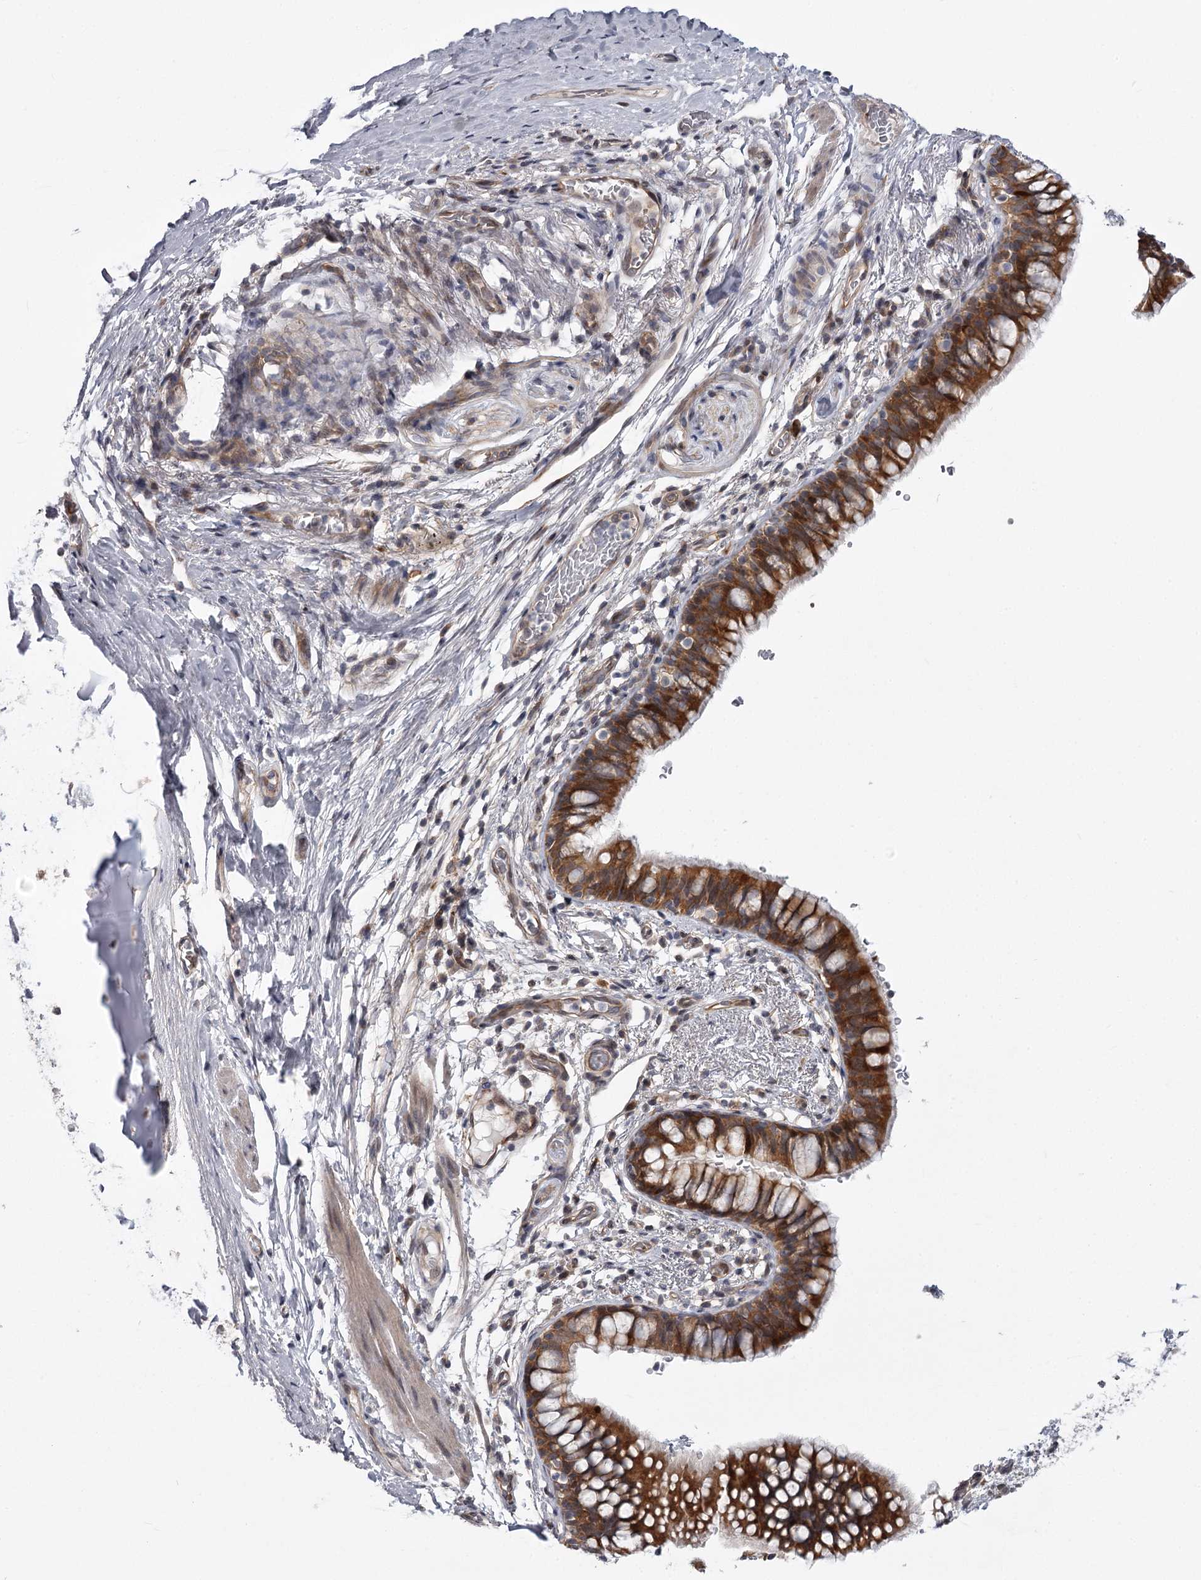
{"staining": {"intensity": "strong", "quantity": ">75%", "location": "cytoplasmic/membranous"}, "tissue": "bronchus", "cell_type": "Respiratory epithelial cells", "image_type": "normal", "snomed": [{"axis": "morphology", "description": "Normal tissue, NOS"}, {"axis": "topography", "description": "Cartilage tissue"}, {"axis": "topography", "description": "Bronchus"}], "caption": "Brown immunohistochemical staining in unremarkable bronchus displays strong cytoplasmic/membranous staining in approximately >75% of respiratory epithelial cells.", "gene": "CCNG2", "patient": {"sex": "female", "age": 36}}